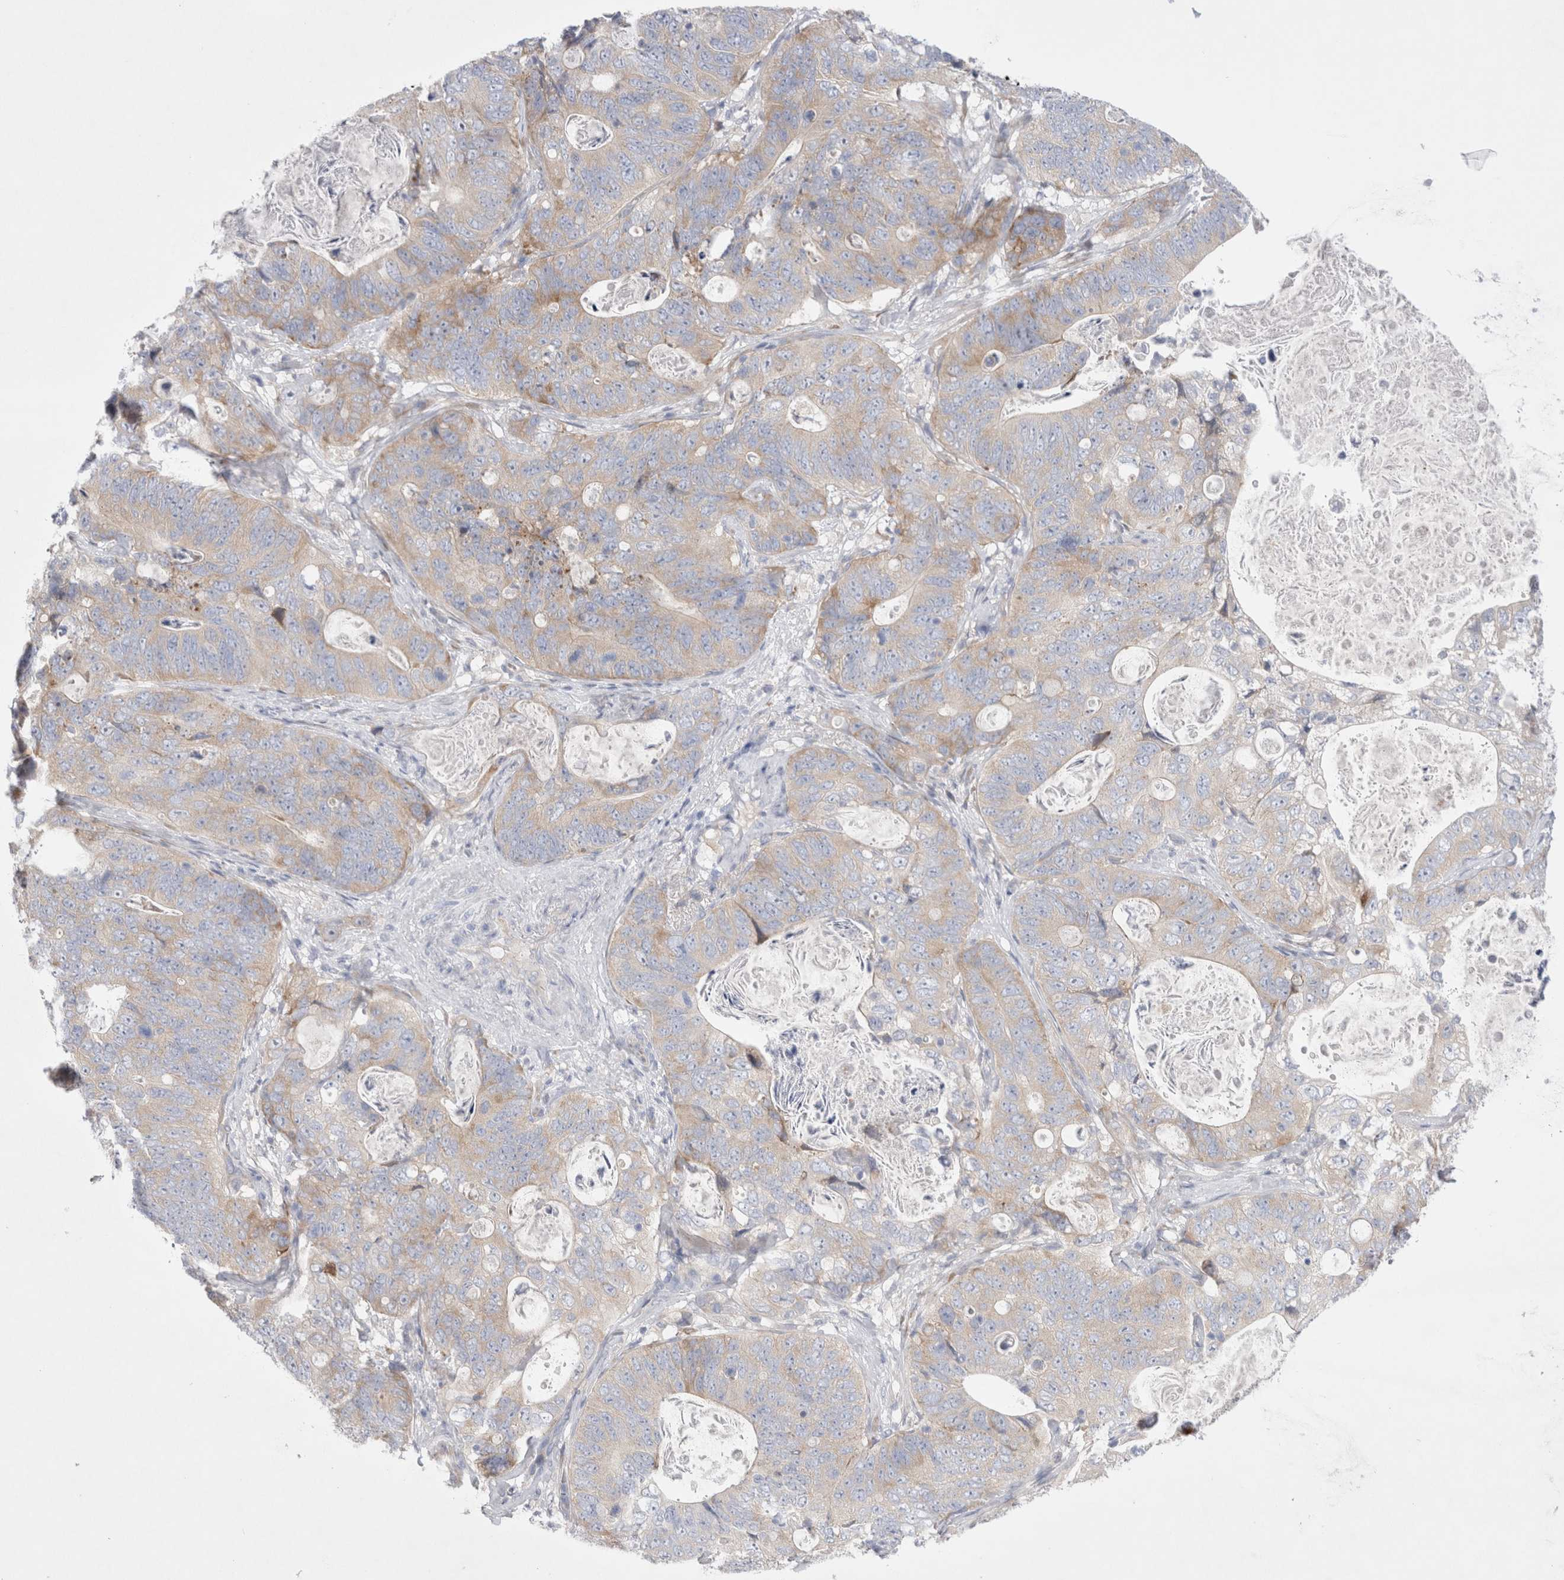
{"staining": {"intensity": "weak", "quantity": "25%-75%", "location": "cytoplasmic/membranous"}, "tissue": "stomach cancer", "cell_type": "Tumor cells", "image_type": "cancer", "snomed": [{"axis": "morphology", "description": "Normal tissue, NOS"}, {"axis": "morphology", "description": "Adenocarcinoma, NOS"}, {"axis": "topography", "description": "Stomach"}], "caption": "Brown immunohistochemical staining in human stomach cancer reveals weak cytoplasmic/membranous expression in approximately 25%-75% of tumor cells. Immunohistochemistry (ihc) stains the protein of interest in brown and the nuclei are stained blue.", "gene": "RBM12B", "patient": {"sex": "female", "age": 89}}